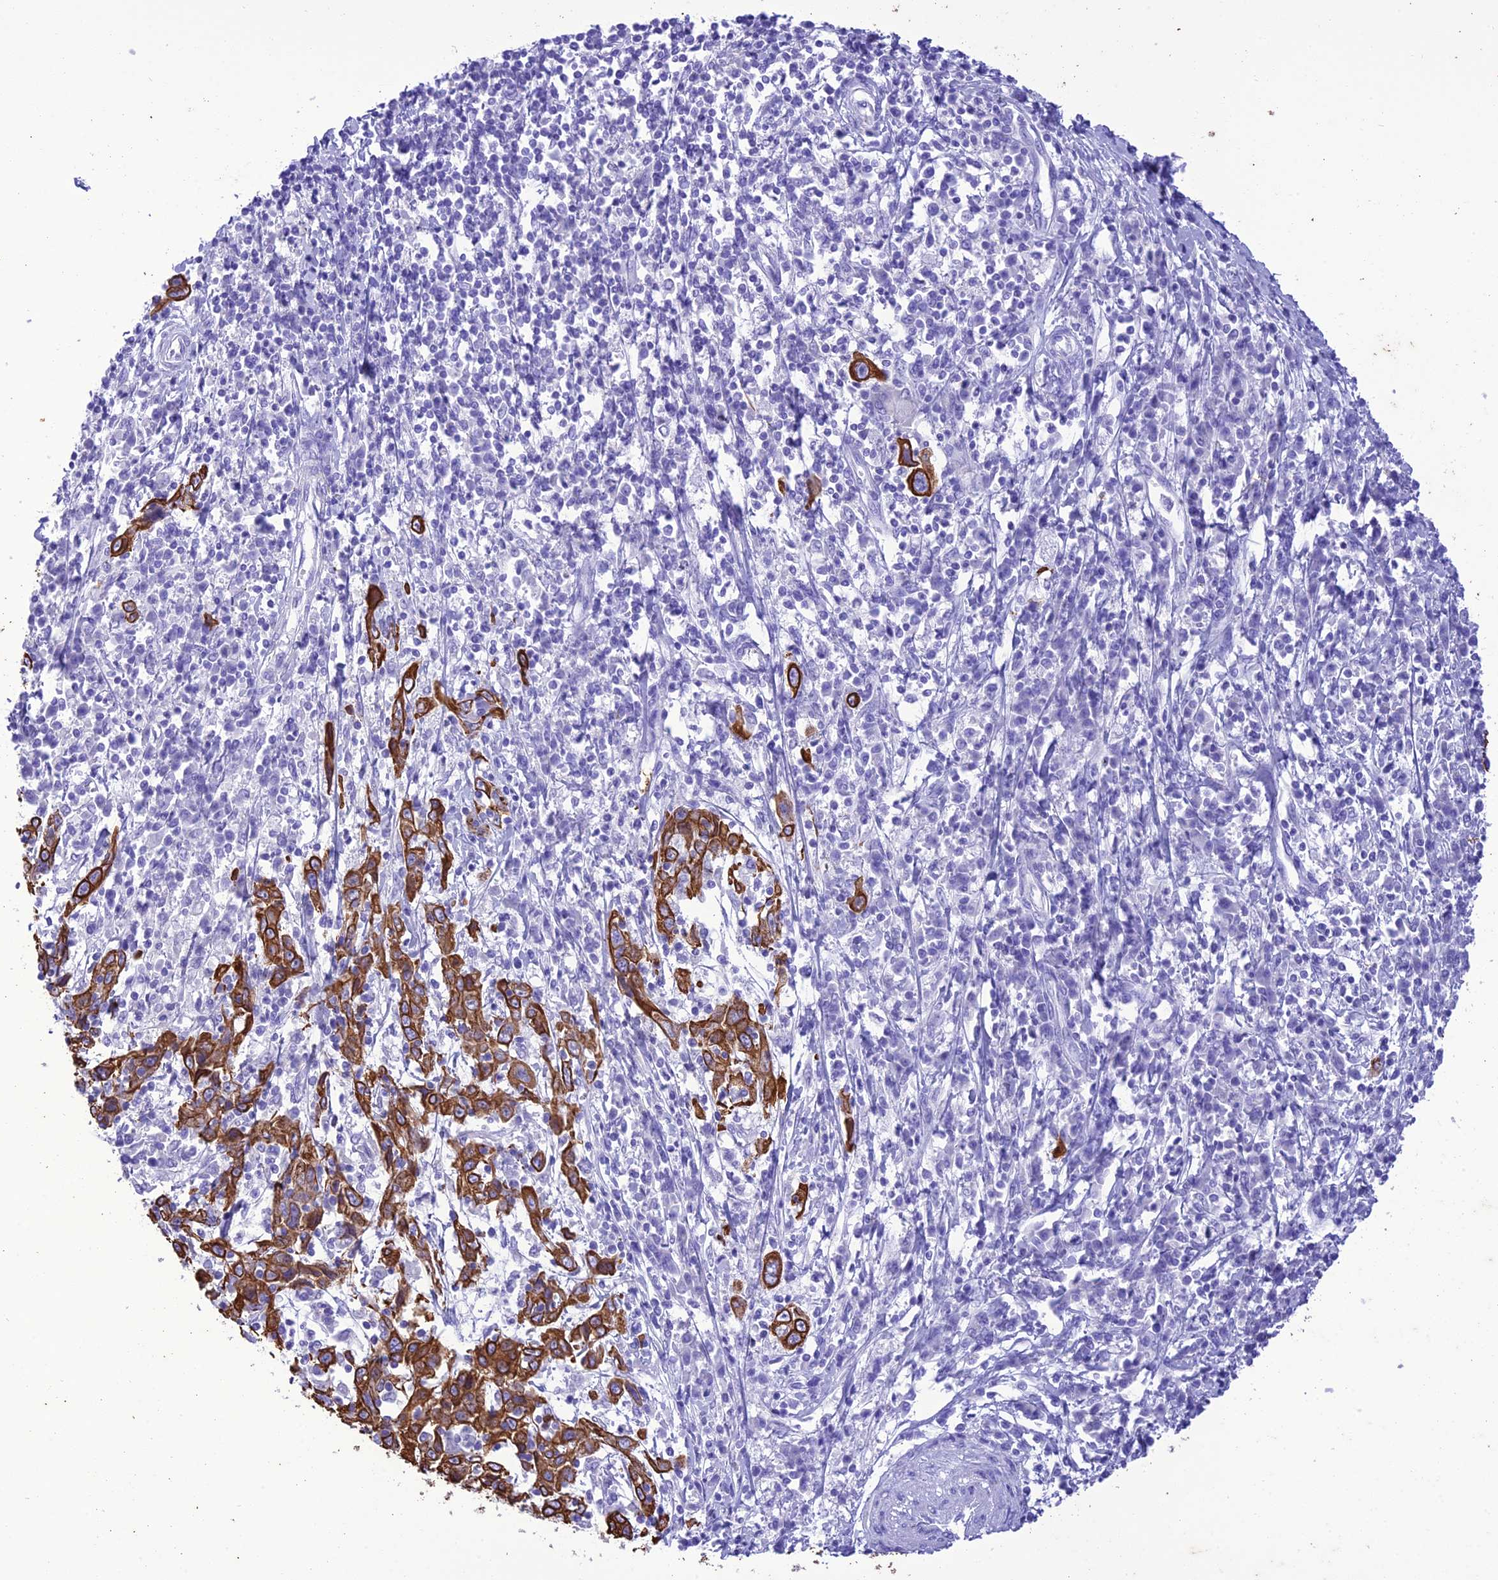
{"staining": {"intensity": "strong", "quantity": ">75%", "location": "cytoplasmic/membranous"}, "tissue": "cervical cancer", "cell_type": "Tumor cells", "image_type": "cancer", "snomed": [{"axis": "morphology", "description": "Squamous cell carcinoma, NOS"}, {"axis": "topography", "description": "Cervix"}], "caption": "This photomicrograph reveals IHC staining of cervical cancer (squamous cell carcinoma), with high strong cytoplasmic/membranous staining in approximately >75% of tumor cells.", "gene": "VPS52", "patient": {"sex": "female", "age": 46}}